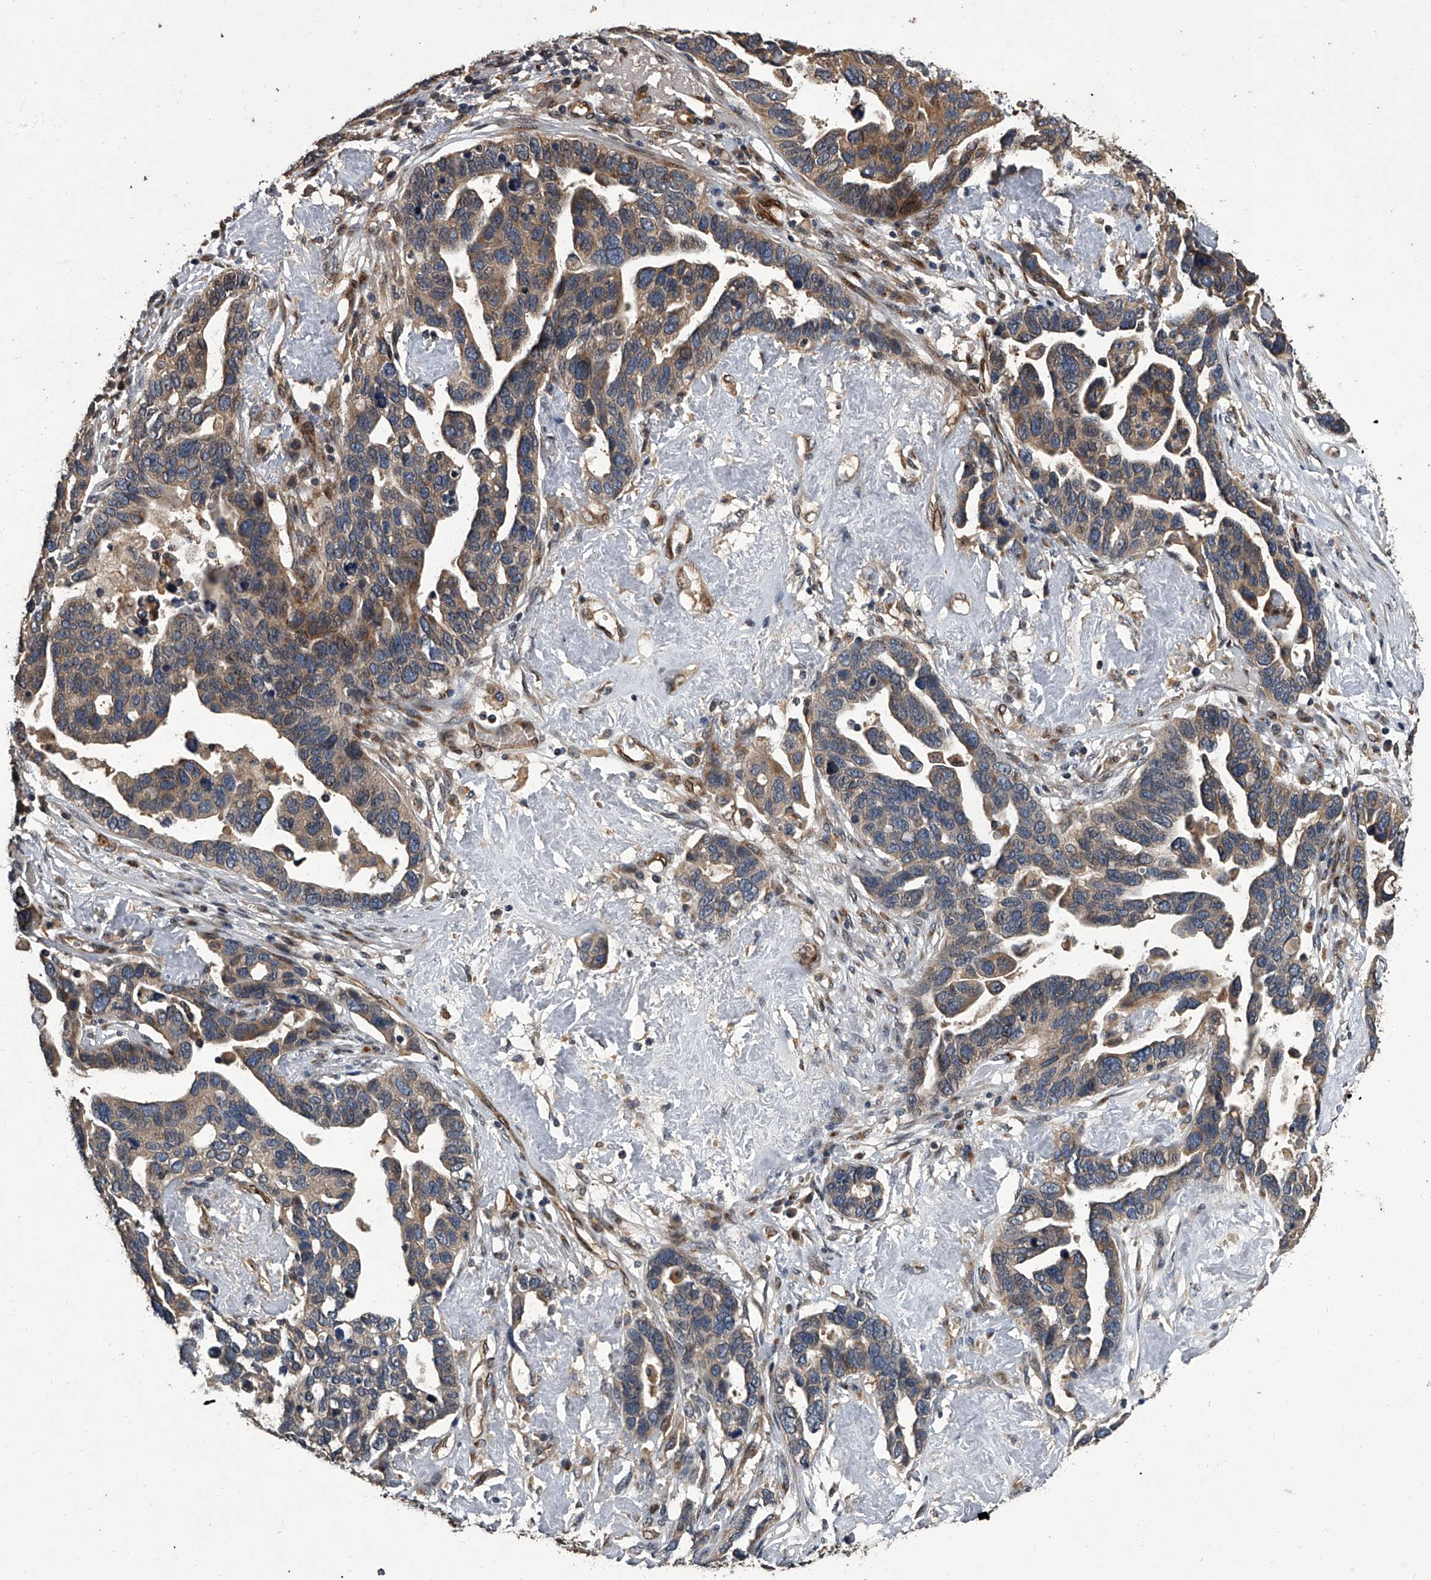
{"staining": {"intensity": "moderate", "quantity": ">75%", "location": "cytoplasmic/membranous"}, "tissue": "ovarian cancer", "cell_type": "Tumor cells", "image_type": "cancer", "snomed": [{"axis": "morphology", "description": "Cystadenocarcinoma, serous, NOS"}, {"axis": "topography", "description": "Ovary"}], "caption": "Immunohistochemical staining of human serous cystadenocarcinoma (ovarian) shows moderate cytoplasmic/membranous protein positivity in approximately >75% of tumor cells.", "gene": "LRRC8C", "patient": {"sex": "female", "age": 54}}